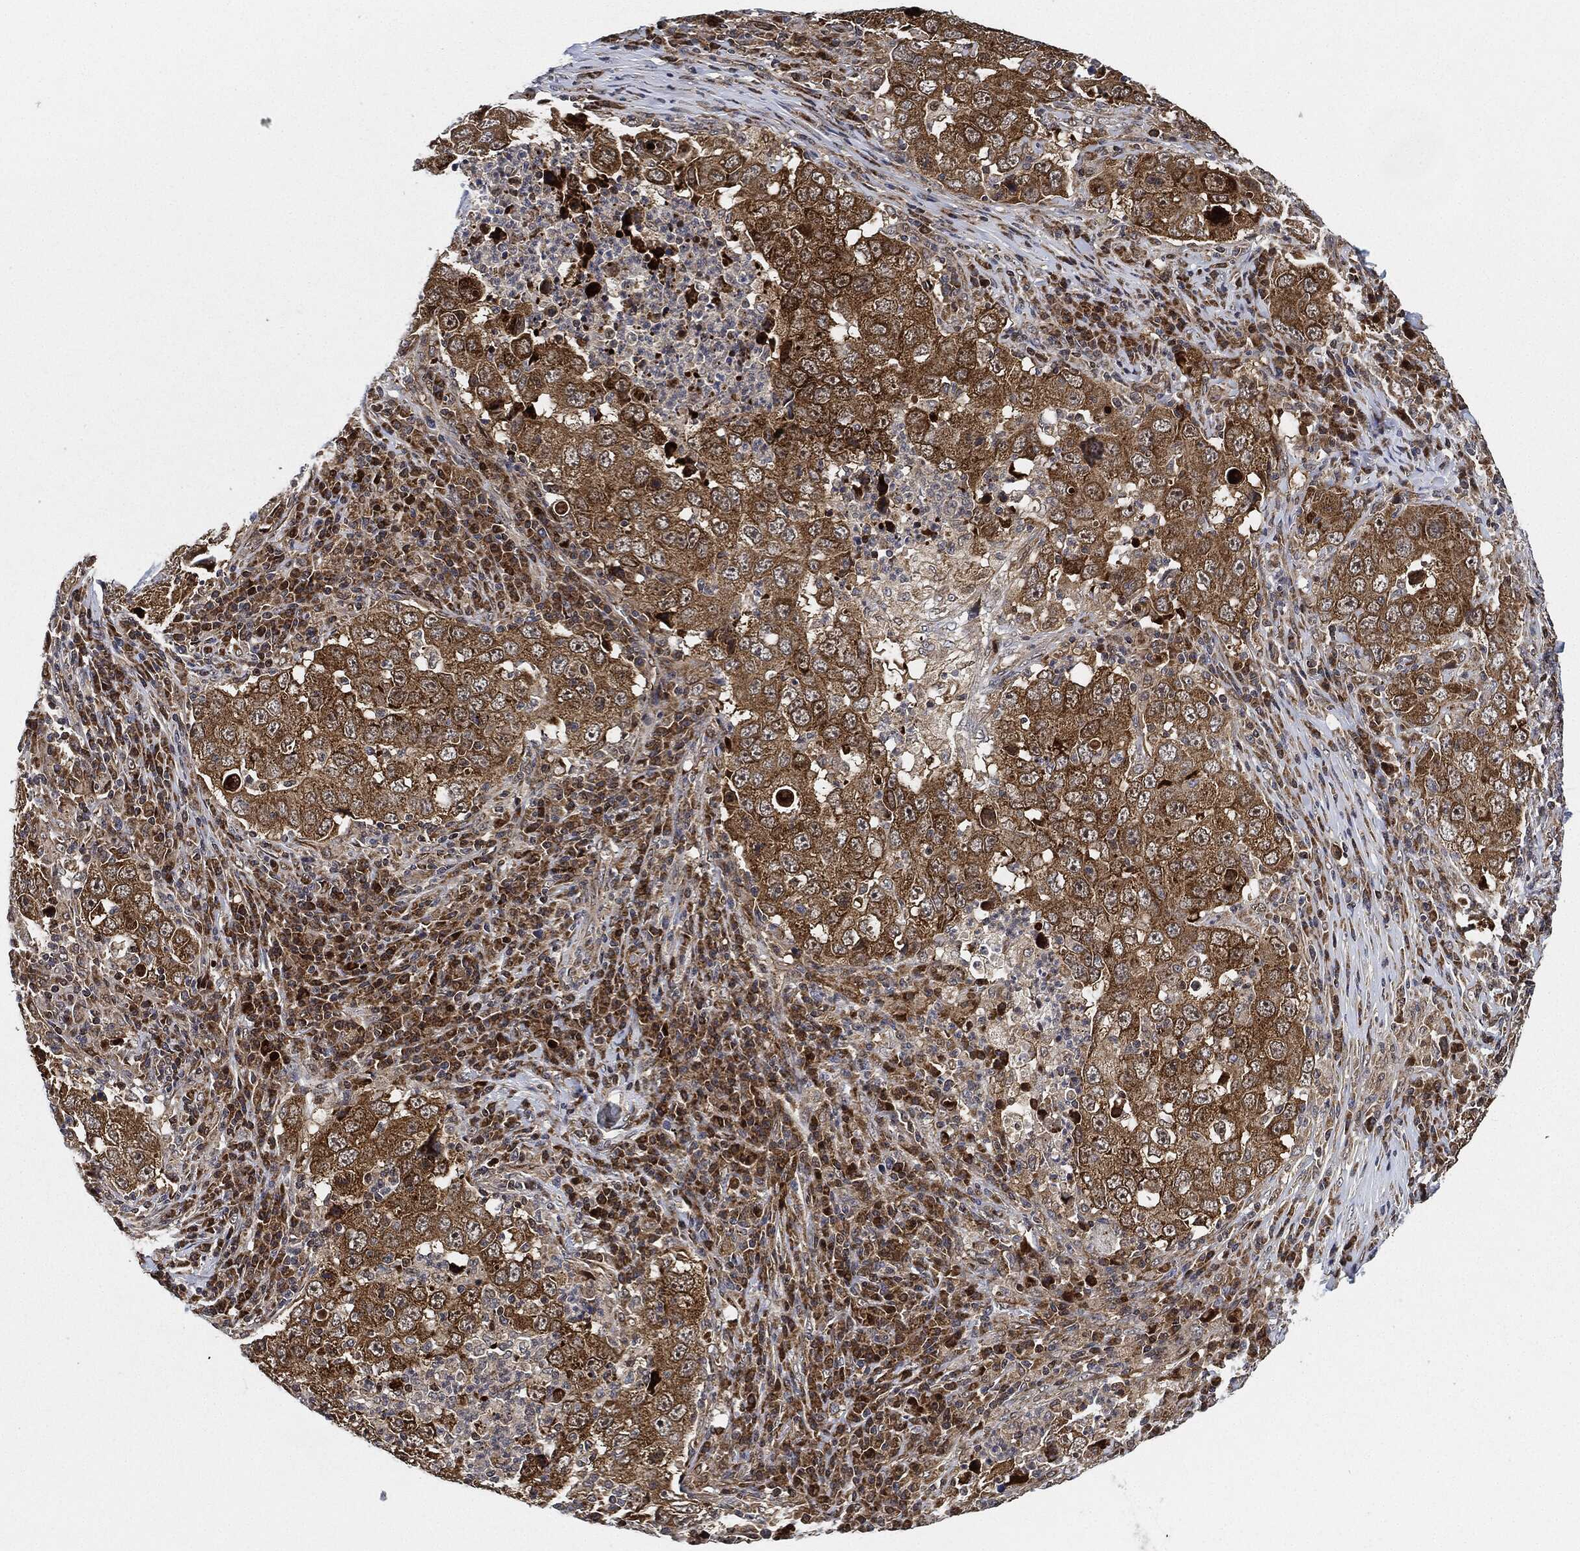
{"staining": {"intensity": "moderate", "quantity": ">75%", "location": "cytoplasmic/membranous"}, "tissue": "lung cancer", "cell_type": "Tumor cells", "image_type": "cancer", "snomed": [{"axis": "morphology", "description": "Adenocarcinoma, NOS"}, {"axis": "topography", "description": "Lung"}], "caption": "Protein staining of lung cancer (adenocarcinoma) tissue demonstrates moderate cytoplasmic/membranous staining in approximately >75% of tumor cells. Immunohistochemistry (ihc) stains the protein in brown and the nuclei are stained blue.", "gene": "RNASEL", "patient": {"sex": "male", "age": 73}}